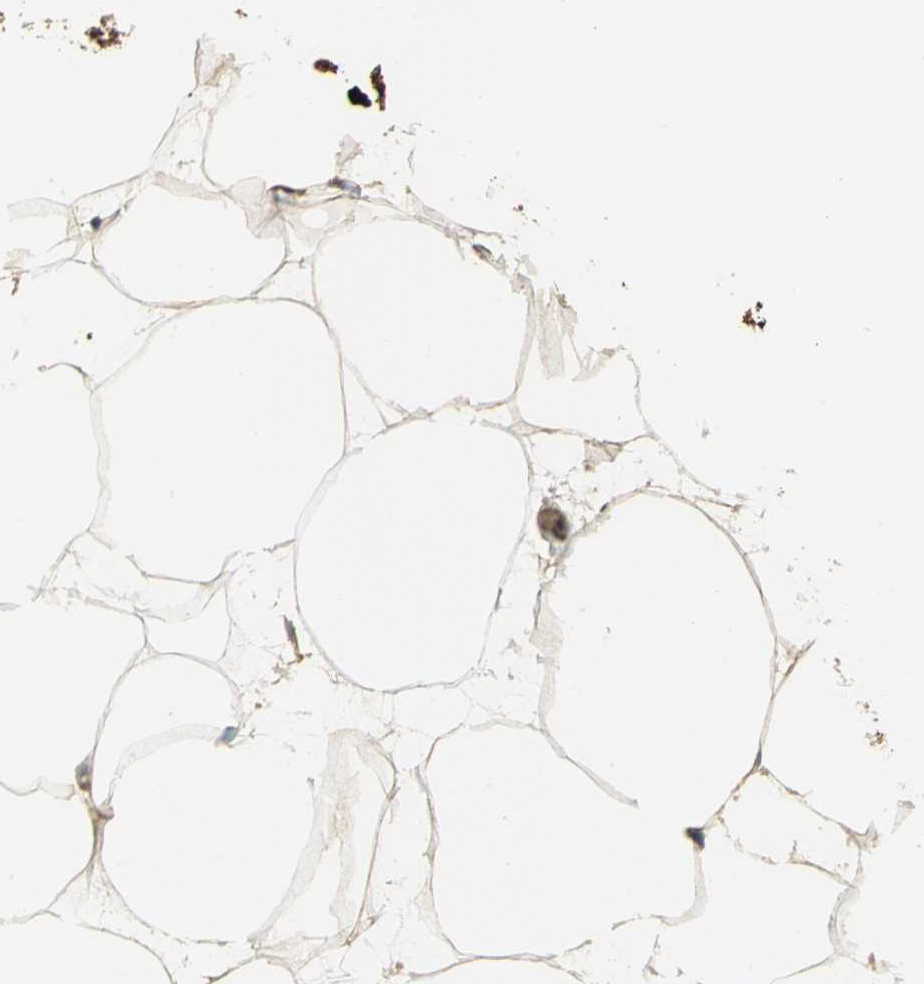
{"staining": {"intensity": "moderate", "quantity": ">75%", "location": "cytoplasmic/membranous,nuclear"}, "tissue": "adipose tissue", "cell_type": "Adipocytes", "image_type": "normal", "snomed": [{"axis": "morphology", "description": "Normal tissue, NOS"}, {"axis": "morphology", "description": "Duct carcinoma"}, {"axis": "topography", "description": "Breast"}, {"axis": "topography", "description": "Adipose tissue"}], "caption": "Immunohistochemical staining of benign adipose tissue demonstrates medium levels of moderate cytoplasmic/membranous,nuclear staining in approximately >75% of adipocytes.", "gene": "PARK7", "patient": {"sex": "female", "age": 37}}